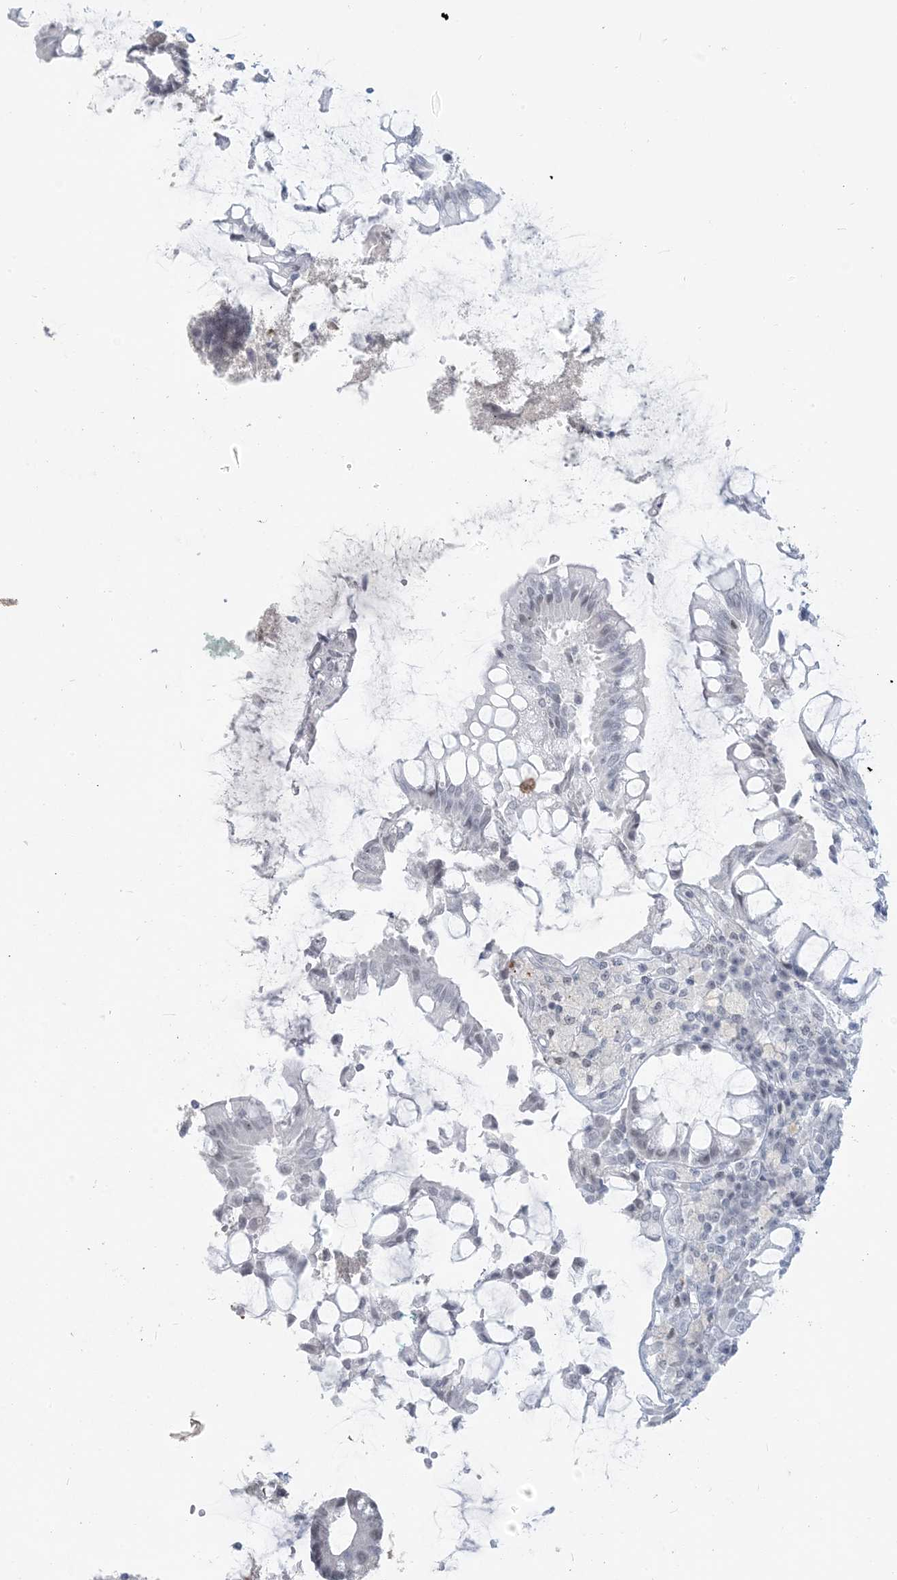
{"staining": {"intensity": "negative", "quantity": "none", "location": "none"}, "tissue": "colorectal cancer", "cell_type": "Tumor cells", "image_type": "cancer", "snomed": [{"axis": "morphology", "description": "Adenocarcinoma, NOS"}, {"axis": "topography", "description": "Rectum"}], "caption": "Colorectal cancer (adenocarcinoma) stained for a protein using immunohistochemistry (IHC) demonstrates no expression tumor cells.", "gene": "SCML1", "patient": {"sex": "male", "age": 84}}